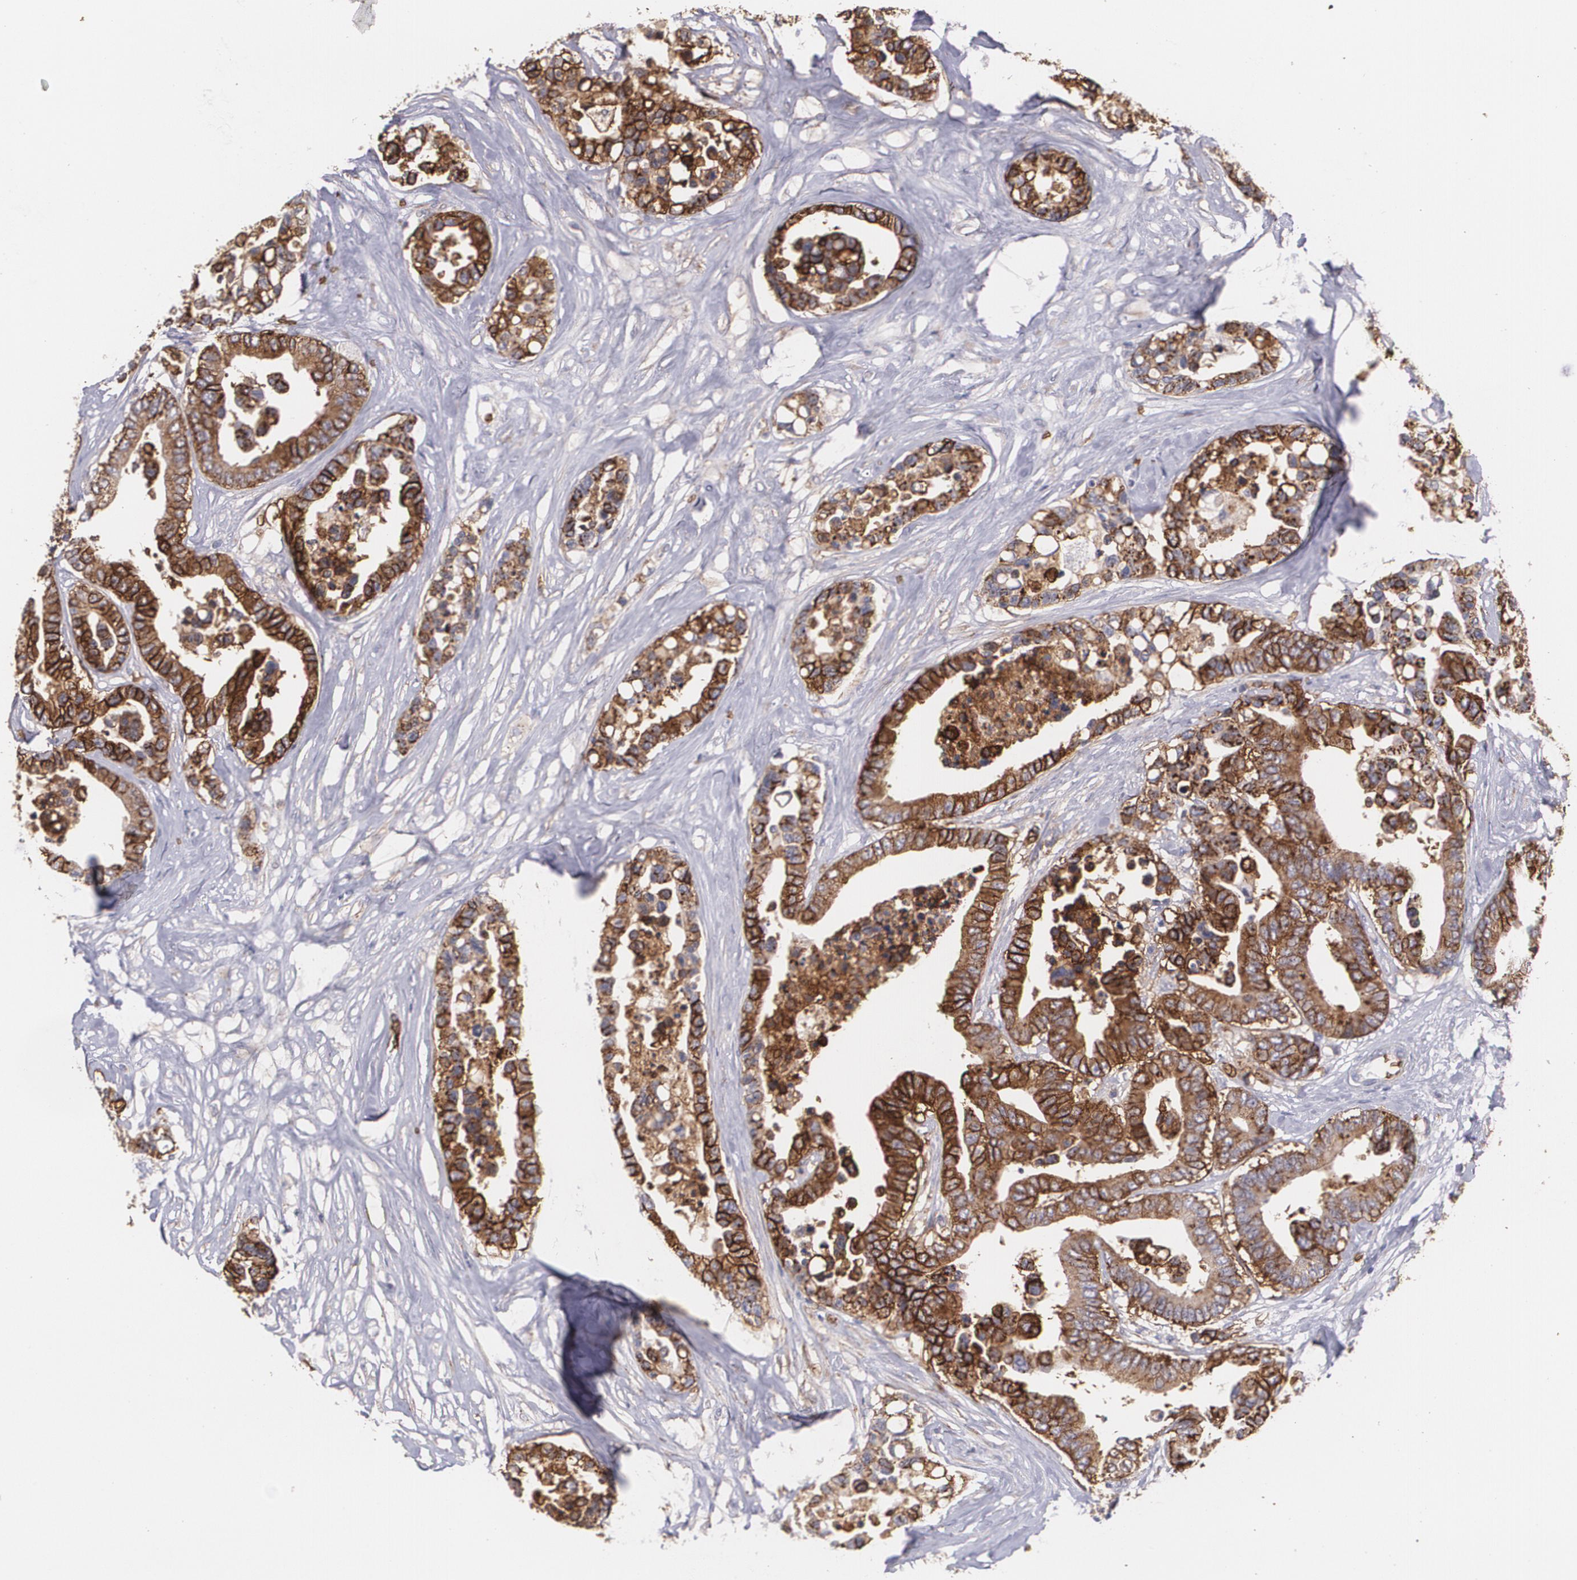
{"staining": {"intensity": "strong", "quantity": ">75%", "location": "cytoplasmic/membranous"}, "tissue": "colorectal cancer", "cell_type": "Tumor cells", "image_type": "cancer", "snomed": [{"axis": "morphology", "description": "Adenocarcinoma, NOS"}, {"axis": "topography", "description": "Colon"}], "caption": "The photomicrograph reveals staining of colorectal cancer, revealing strong cytoplasmic/membranous protein positivity (brown color) within tumor cells. (DAB (3,3'-diaminobenzidine) = brown stain, brightfield microscopy at high magnification).", "gene": "SLC2A1", "patient": {"sex": "male", "age": 82}}